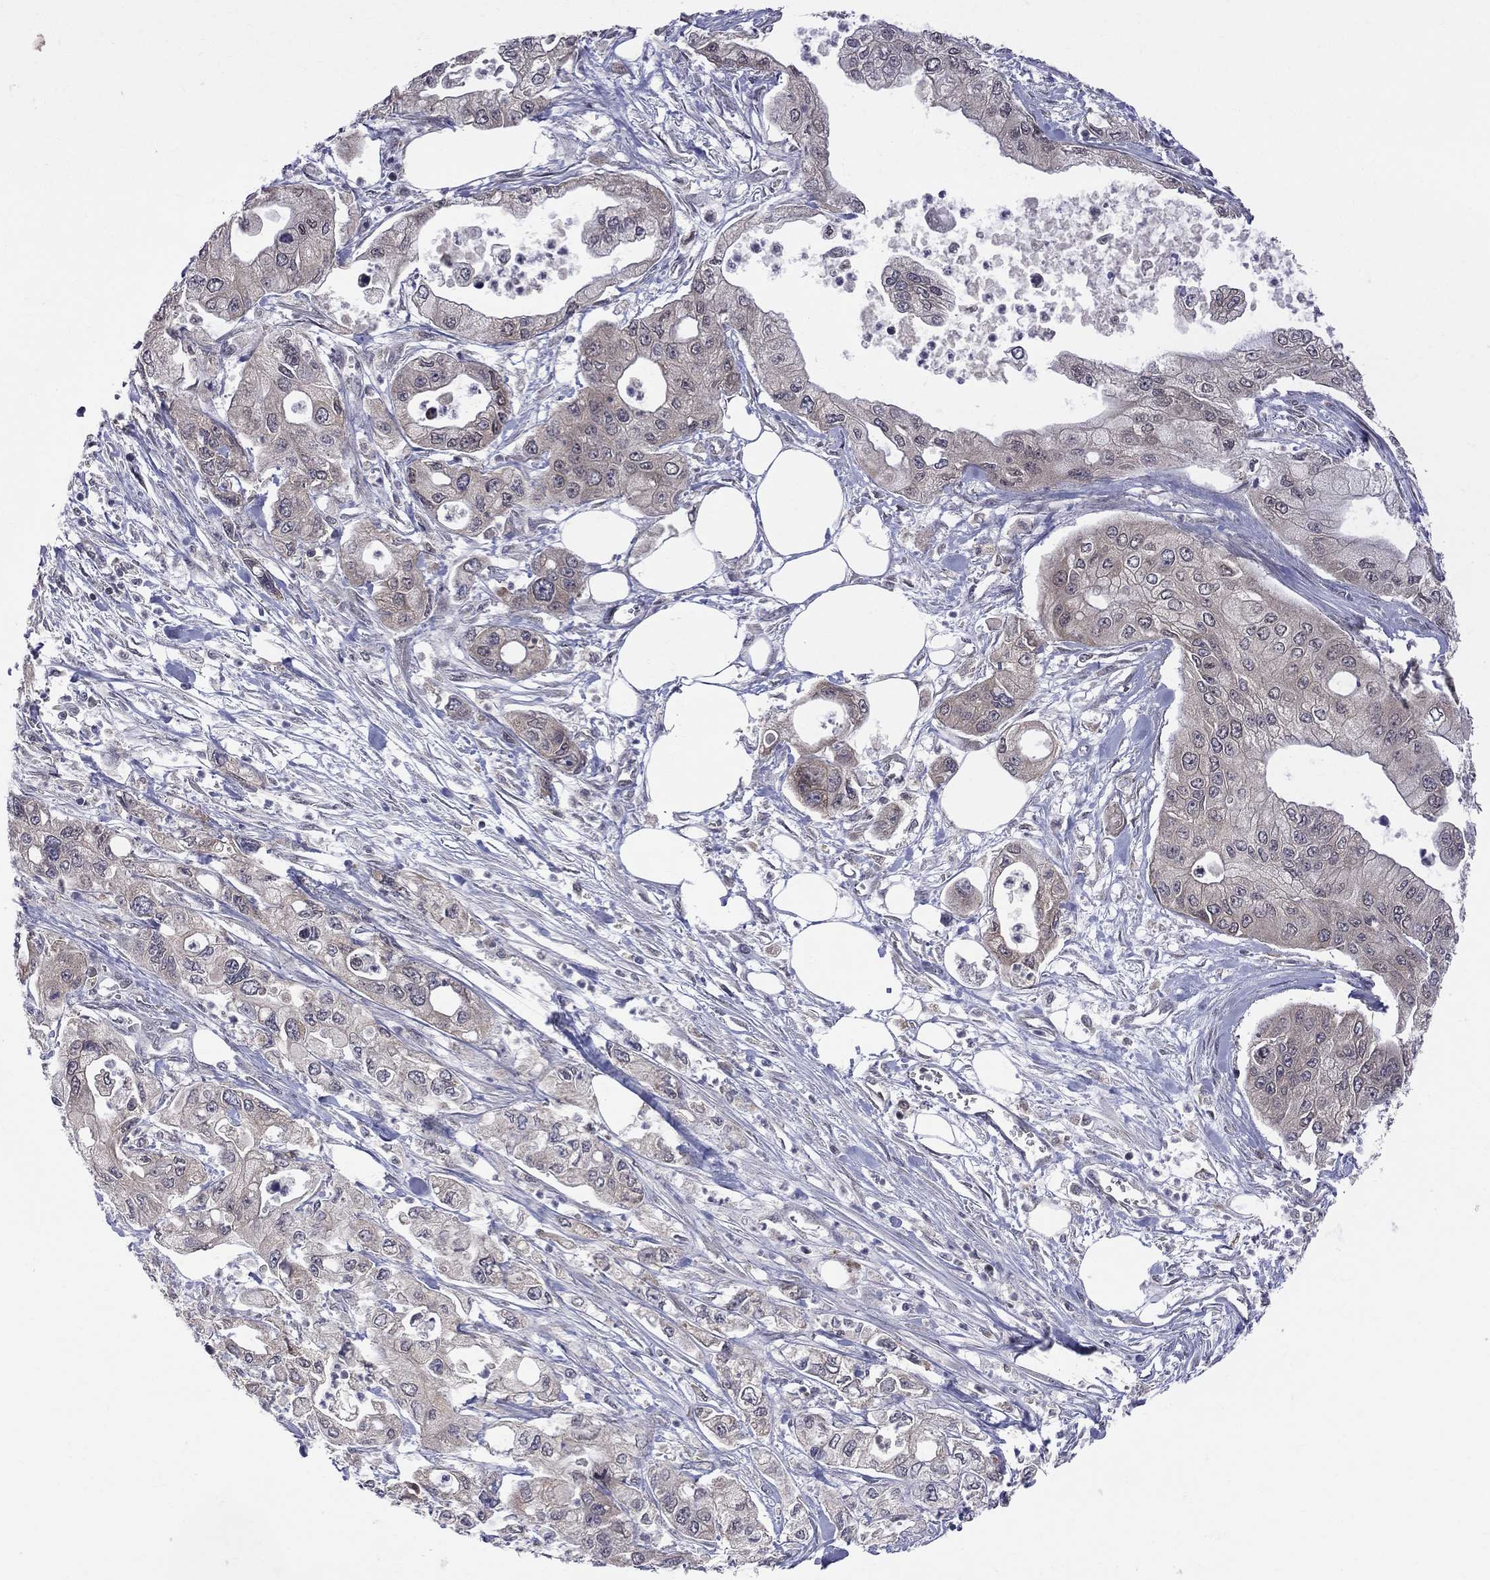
{"staining": {"intensity": "weak", "quantity": ">75%", "location": "cytoplasmic/membranous"}, "tissue": "pancreatic cancer", "cell_type": "Tumor cells", "image_type": "cancer", "snomed": [{"axis": "morphology", "description": "Adenocarcinoma, NOS"}, {"axis": "topography", "description": "Pancreas"}], "caption": "DAB immunohistochemical staining of adenocarcinoma (pancreatic) demonstrates weak cytoplasmic/membranous protein staining in about >75% of tumor cells.", "gene": "CNOT11", "patient": {"sex": "male", "age": 70}}